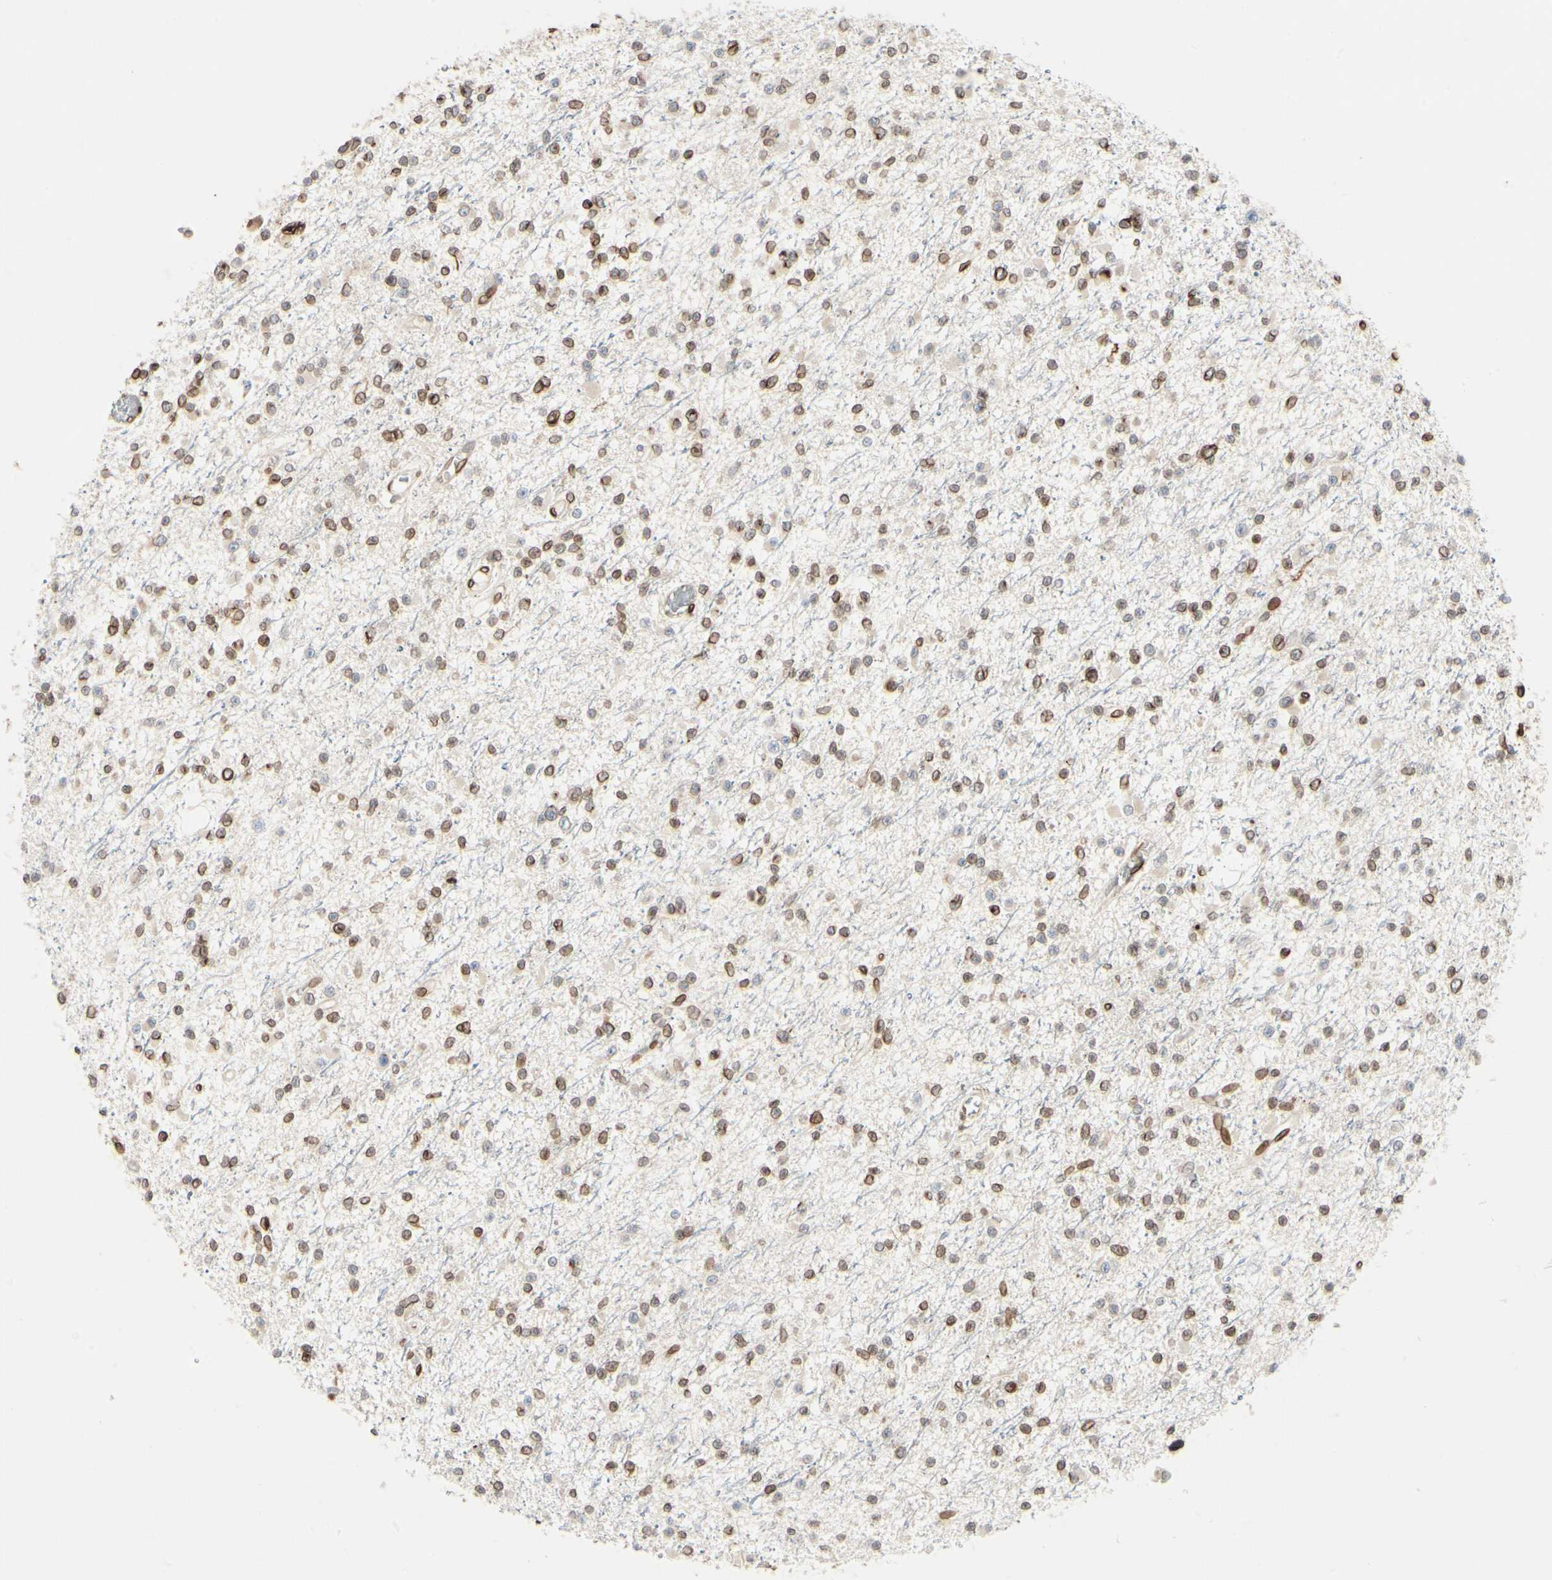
{"staining": {"intensity": "moderate", "quantity": ">75%", "location": "nuclear"}, "tissue": "glioma", "cell_type": "Tumor cells", "image_type": "cancer", "snomed": [{"axis": "morphology", "description": "Glioma, malignant, Low grade"}, {"axis": "topography", "description": "Brain"}], "caption": "This photomicrograph shows IHC staining of human glioma, with medium moderate nuclear positivity in about >75% of tumor cells.", "gene": "TMPO", "patient": {"sex": "female", "age": 22}}